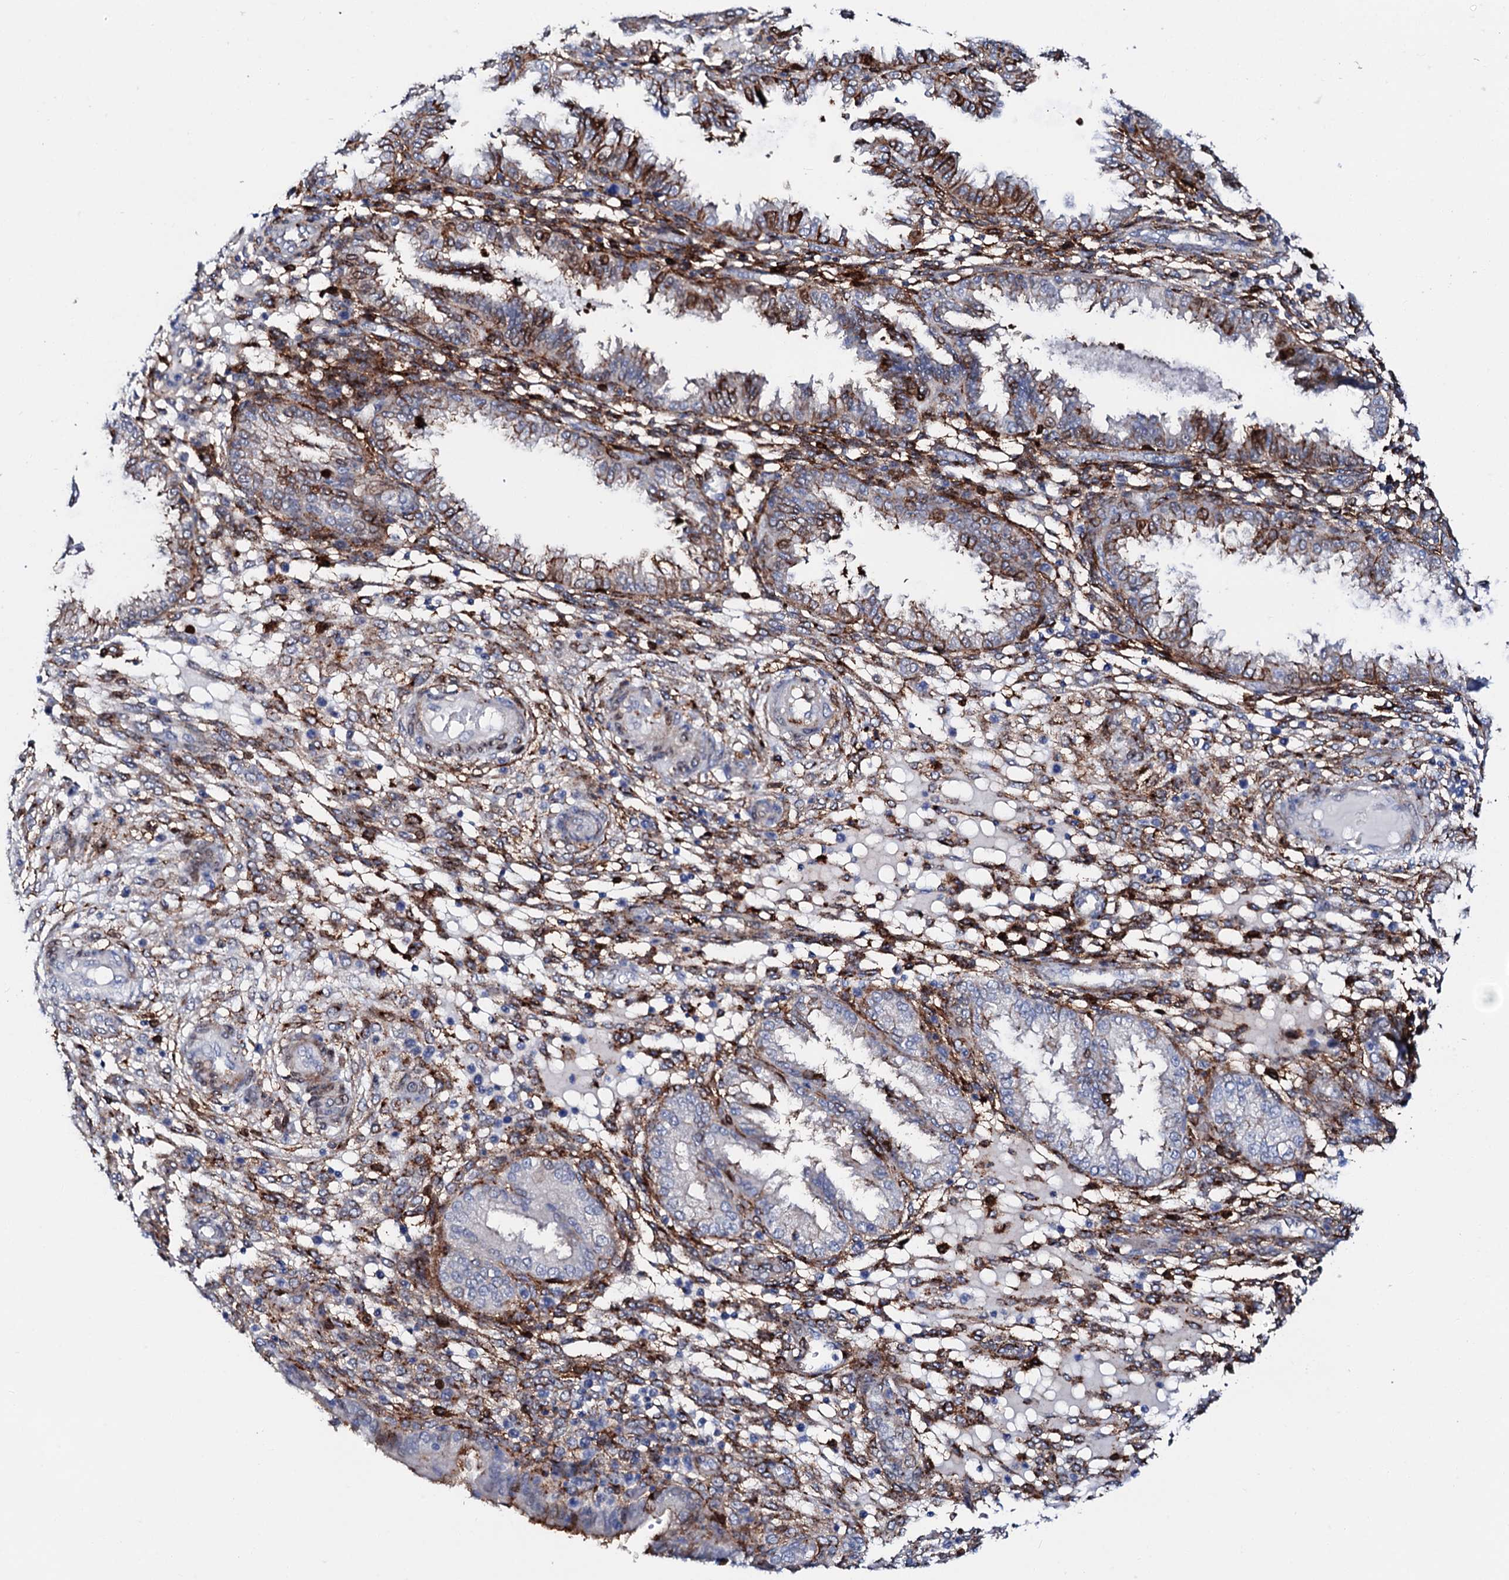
{"staining": {"intensity": "strong", "quantity": "25%-75%", "location": "cytoplasmic/membranous"}, "tissue": "endometrium", "cell_type": "Cells in endometrial stroma", "image_type": "normal", "snomed": [{"axis": "morphology", "description": "Normal tissue, NOS"}, {"axis": "topography", "description": "Endometrium"}], "caption": "Protein expression analysis of normal endometrium exhibits strong cytoplasmic/membranous positivity in about 25%-75% of cells in endometrial stroma.", "gene": "MED13L", "patient": {"sex": "female", "age": 33}}